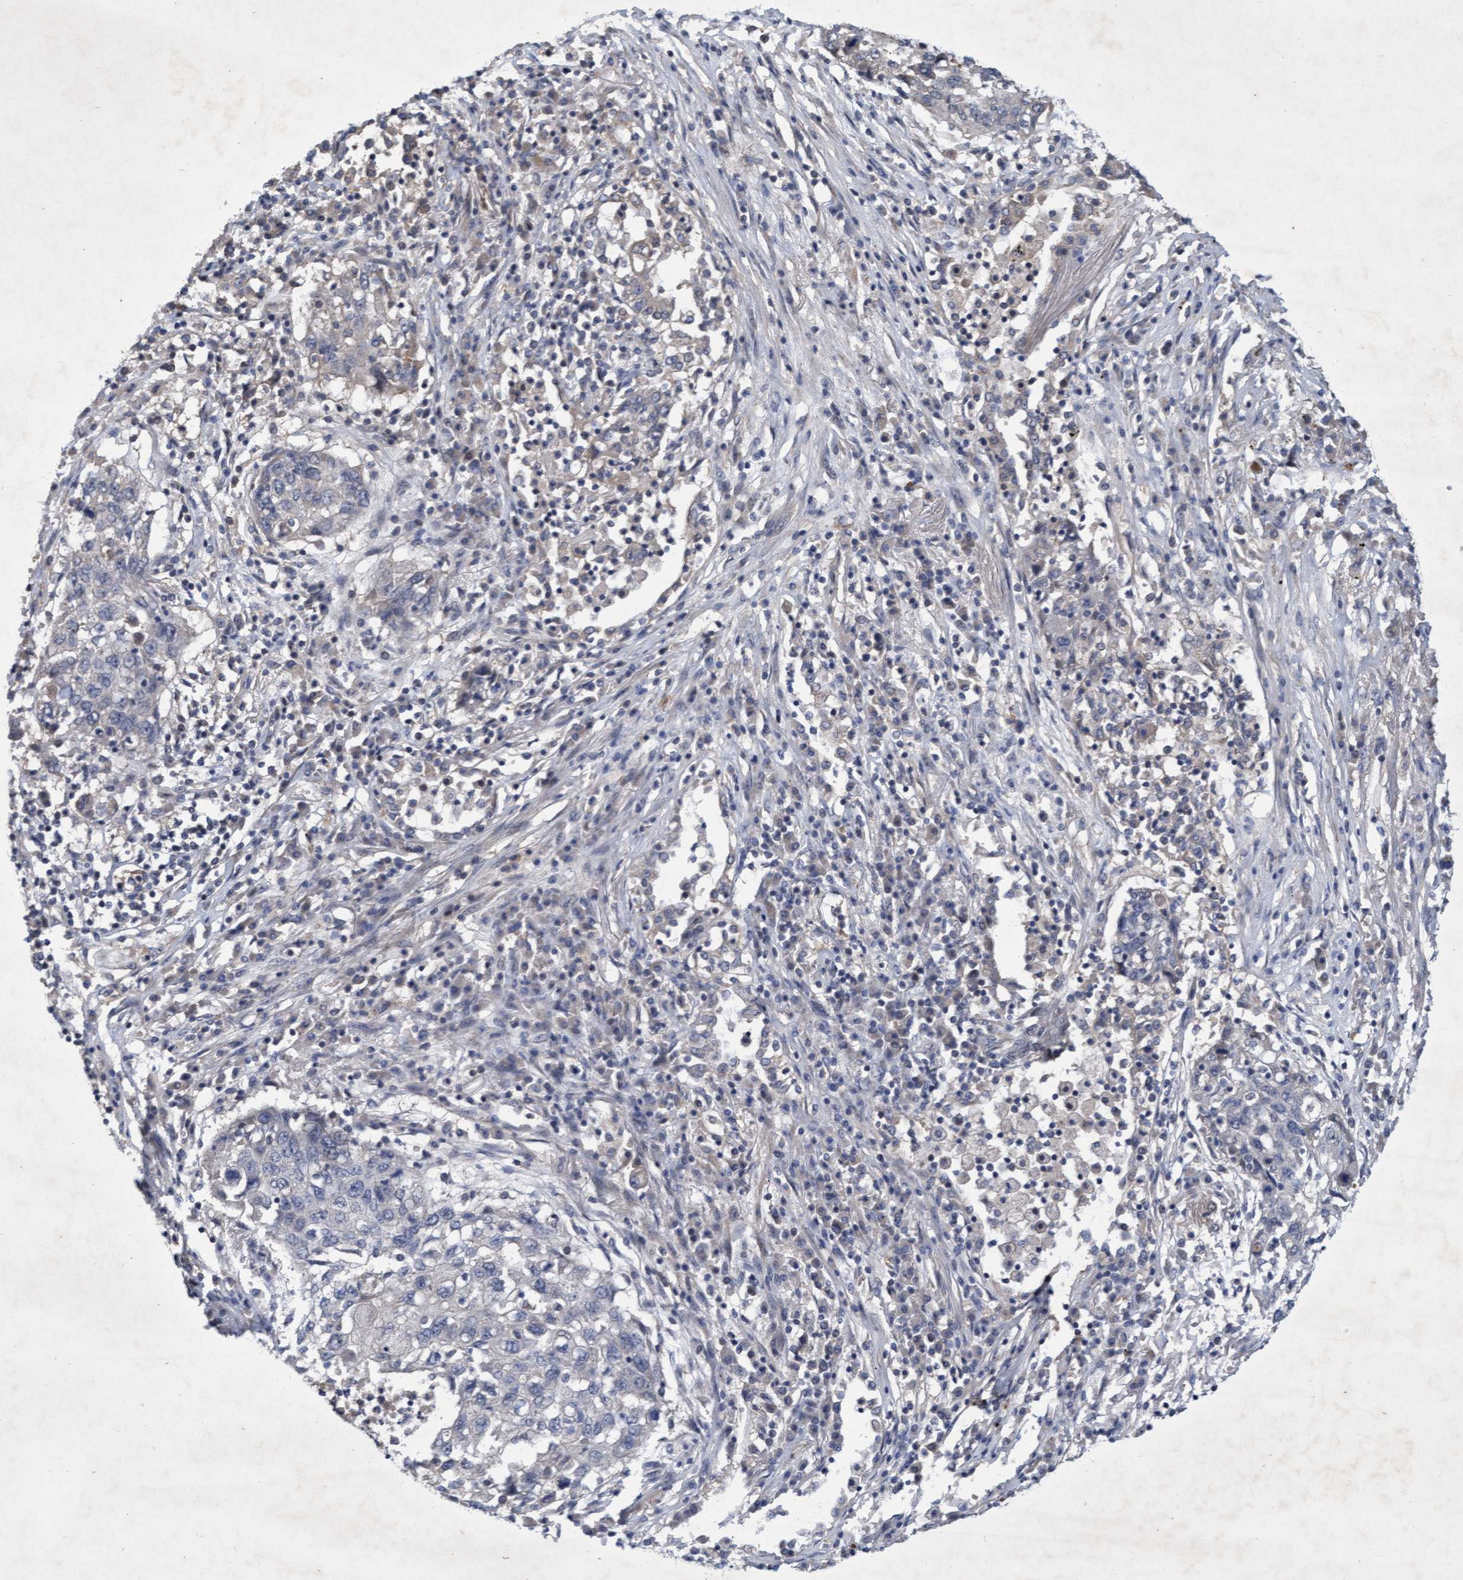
{"staining": {"intensity": "negative", "quantity": "none", "location": "none"}, "tissue": "lung cancer", "cell_type": "Tumor cells", "image_type": "cancer", "snomed": [{"axis": "morphology", "description": "Squamous cell carcinoma, NOS"}, {"axis": "topography", "description": "Lung"}], "caption": "The immunohistochemistry (IHC) photomicrograph has no significant positivity in tumor cells of lung cancer (squamous cell carcinoma) tissue.", "gene": "ZNF677", "patient": {"sex": "female", "age": 63}}